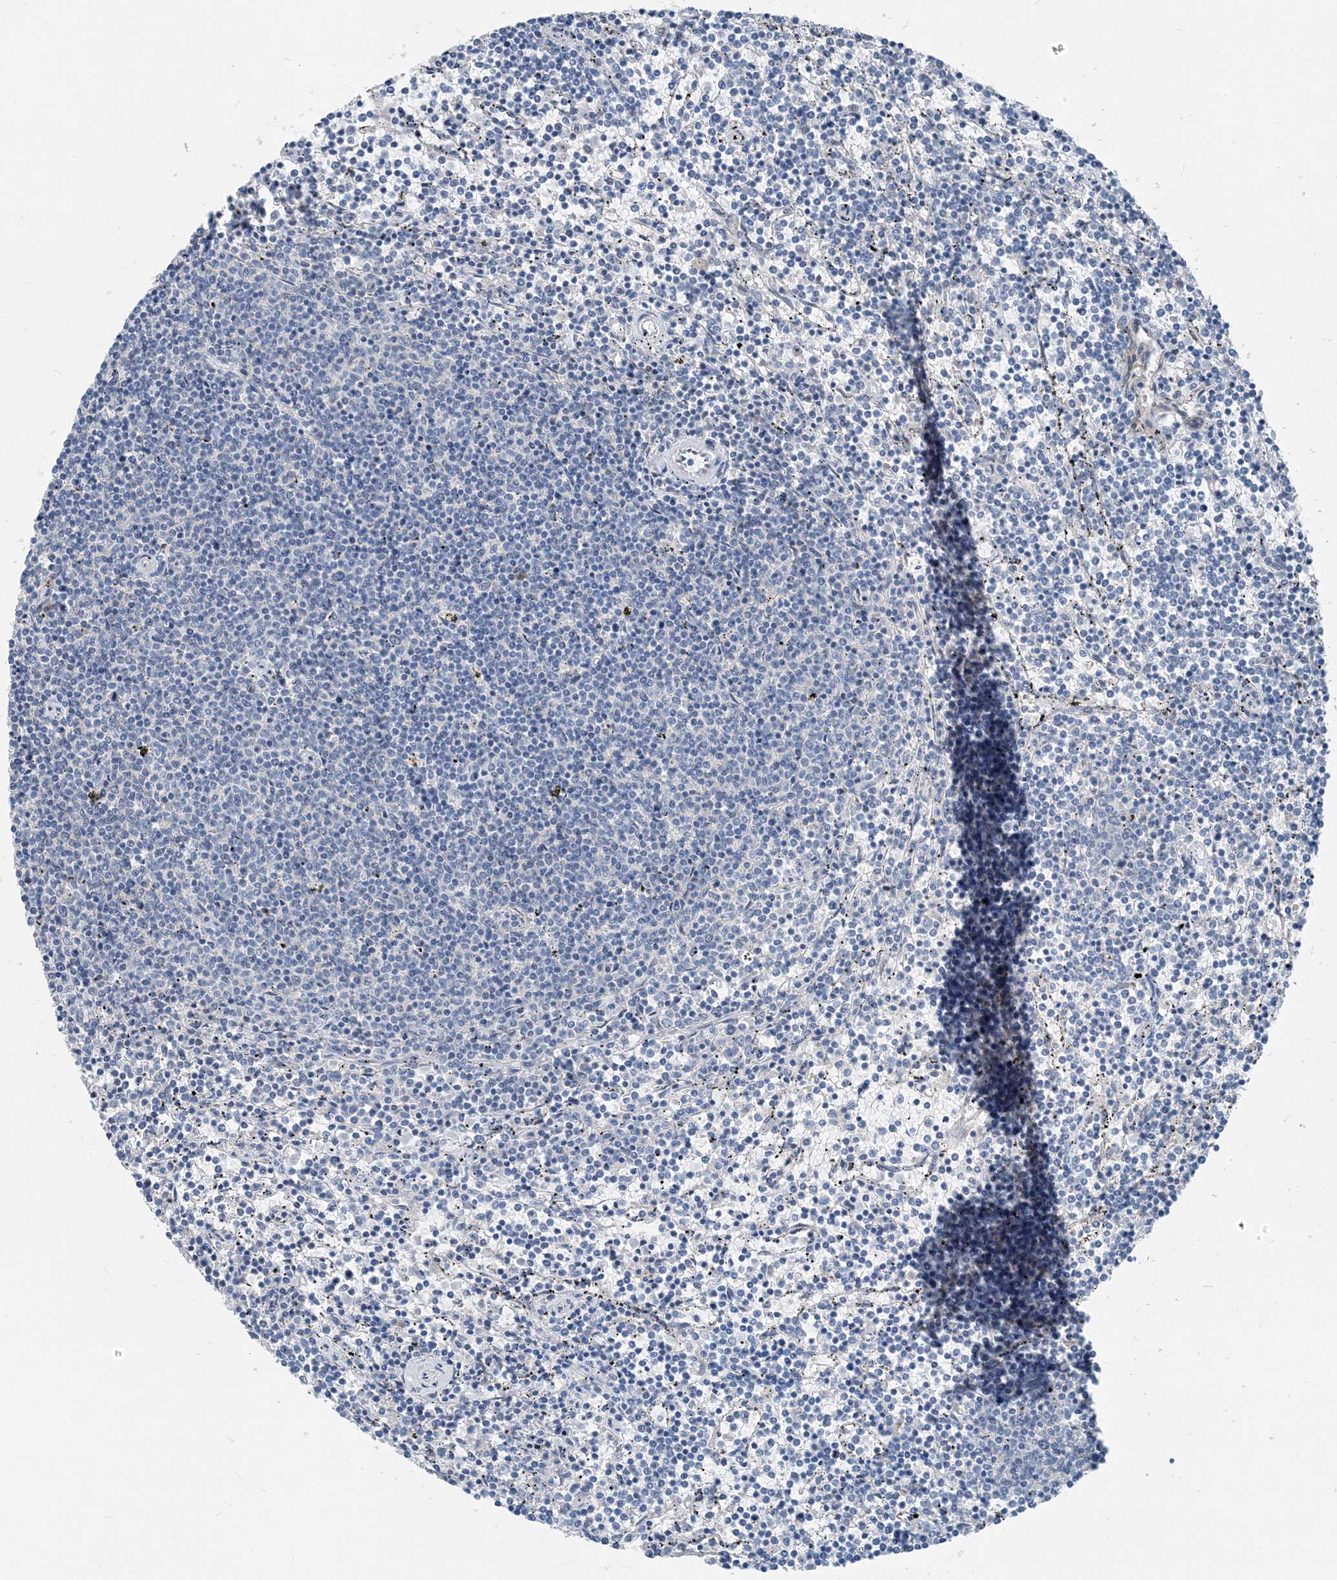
{"staining": {"intensity": "negative", "quantity": "none", "location": "none"}, "tissue": "lymphoma", "cell_type": "Tumor cells", "image_type": "cancer", "snomed": [{"axis": "morphology", "description": "Malignant lymphoma, non-Hodgkin's type, Low grade"}, {"axis": "topography", "description": "Spleen"}], "caption": "This is an immunohistochemistry (IHC) micrograph of human malignant lymphoma, non-Hodgkin's type (low-grade). There is no positivity in tumor cells.", "gene": "NCOA7", "patient": {"sex": "female", "age": 50}}